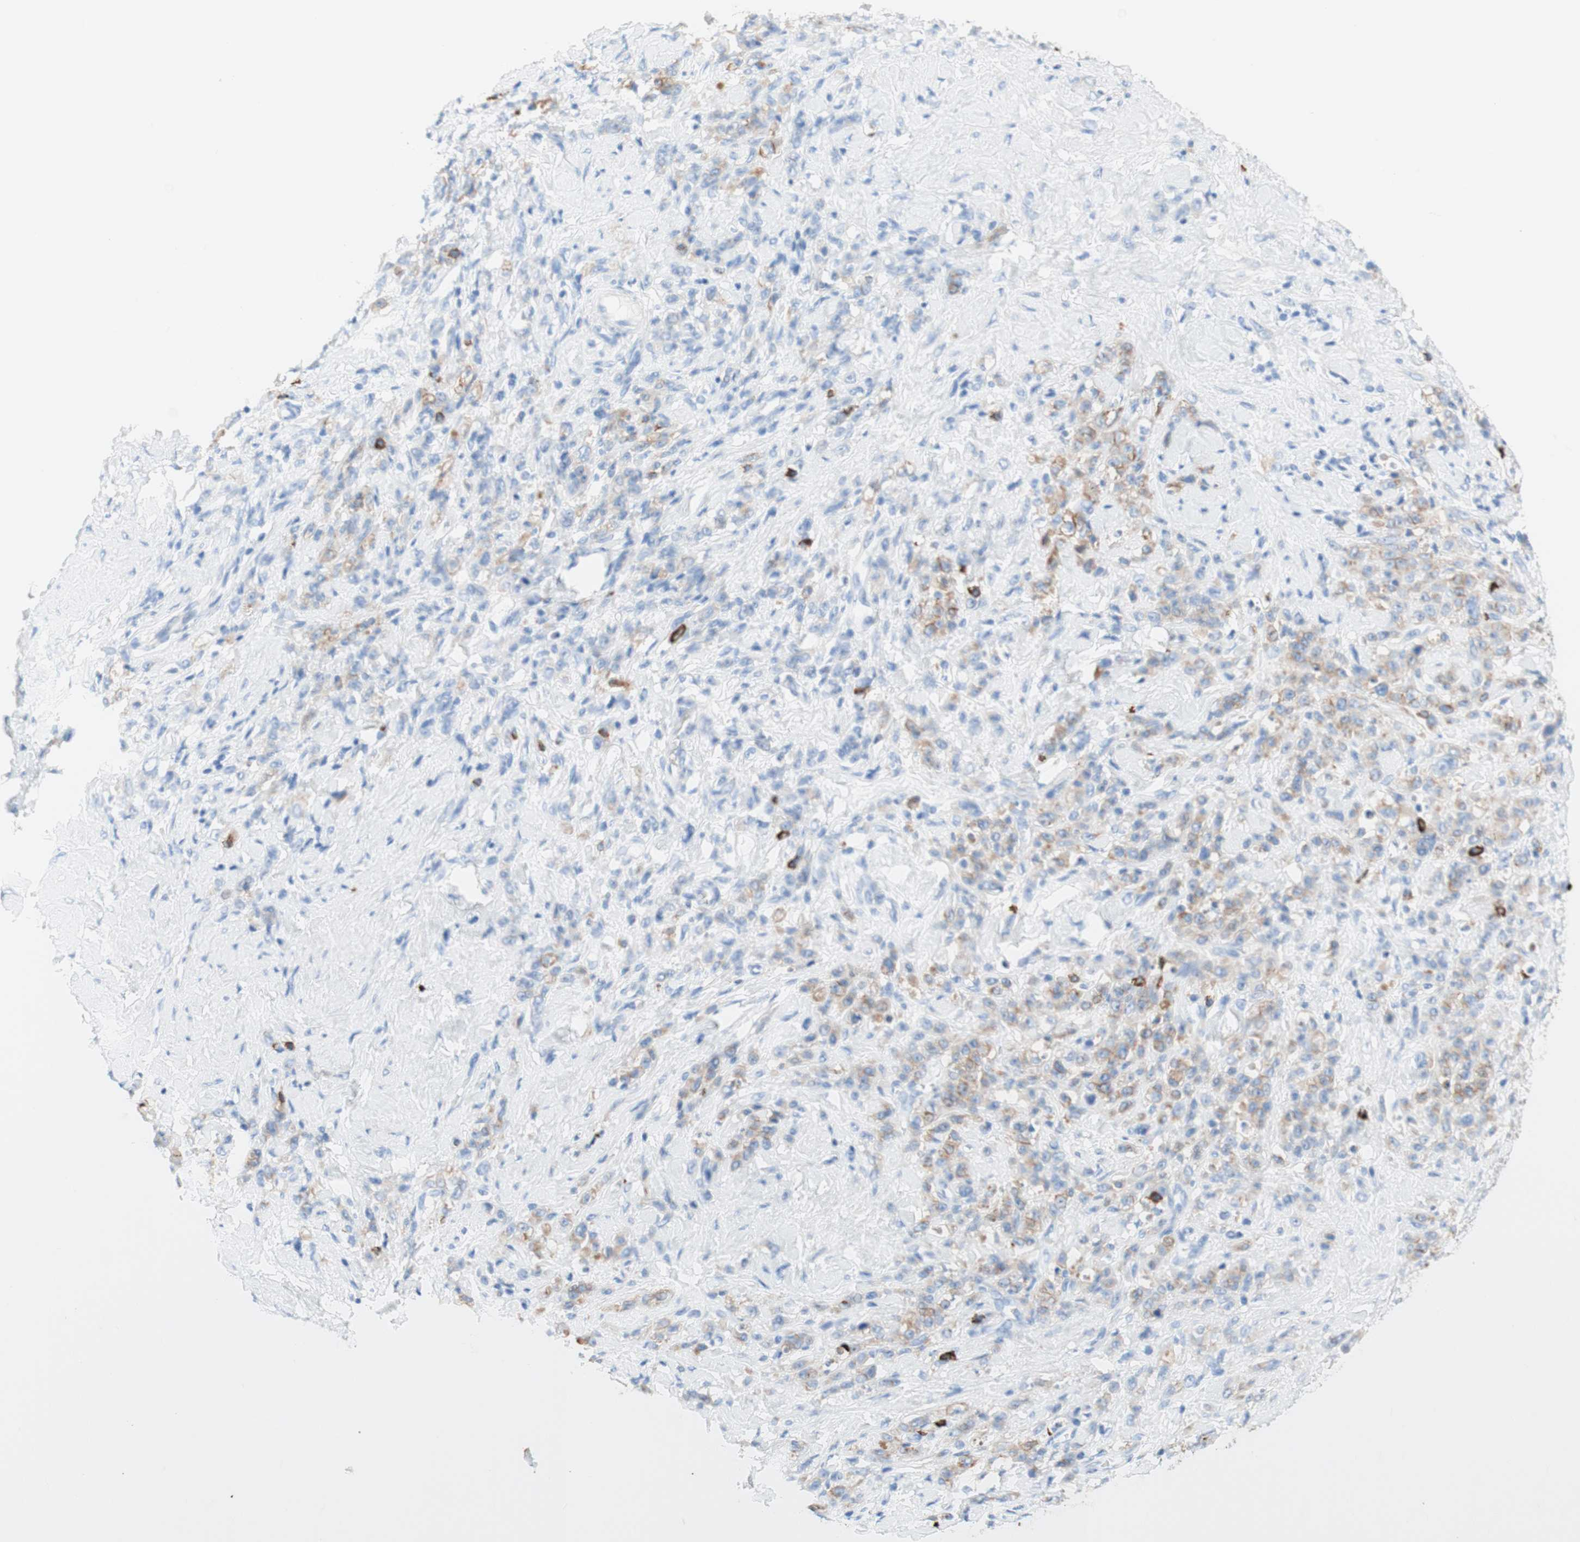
{"staining": {"intensity": "weak", "quantity": "25%-75%", "location": "cytoplasmic/membranous"}, "tissue": "stomach cancer", "cell_type": "Tumor cells", "image_type": "cancer", "snomed": [{"axis": "morphology", "description": "Adenocarcinoma, NOS"}, {"axis": "topography", "description": "Stomach"}], "caption": "Protein expression analysis of stomach cancer shows weak cytoplasmic/membranous staining in approximately 25%-75% of tumor cells. Nuclei are stained in blue.", "gene": "CEACAM1", "patient": {"sex": "male", "age": 82}}